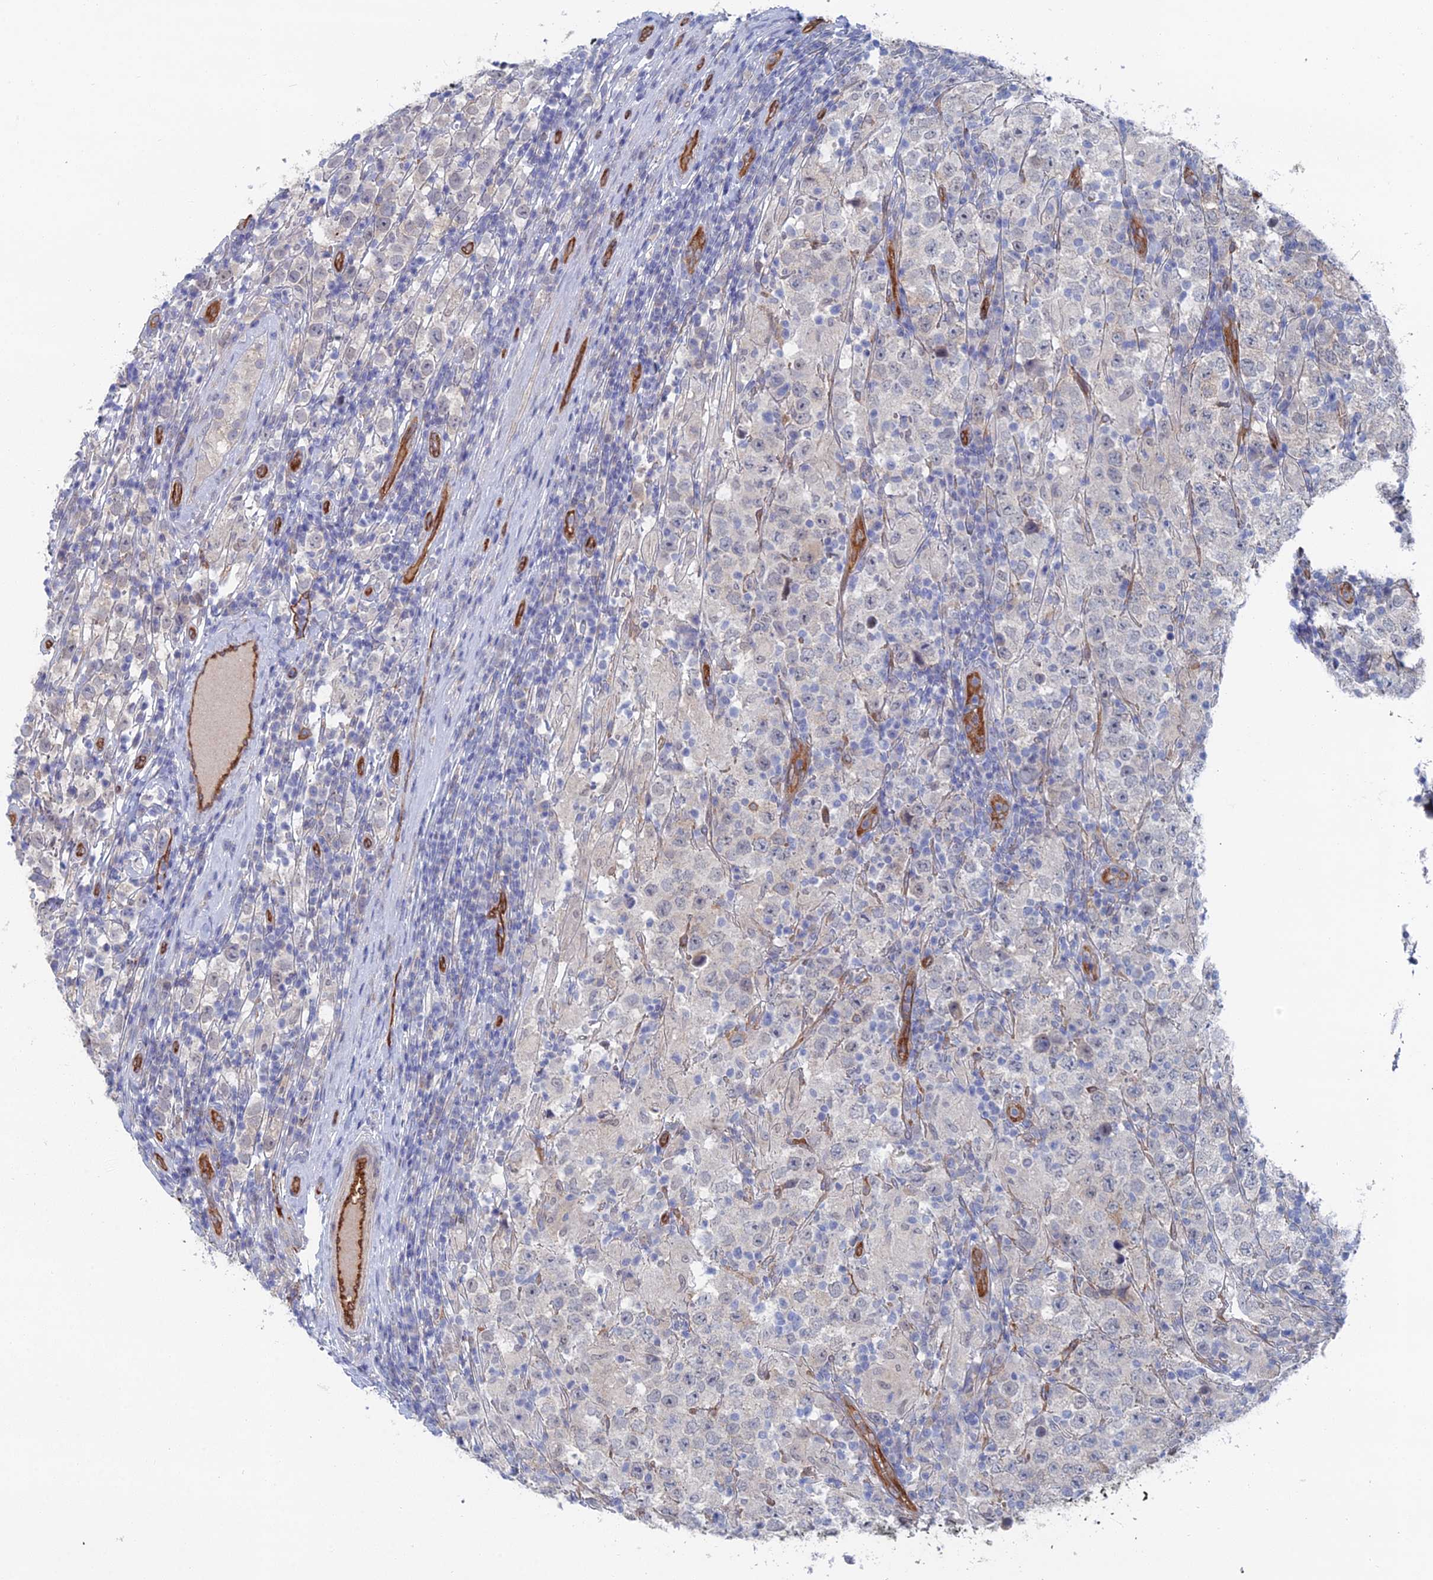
{"staining": {"intensity": "negative", "quantity": "none", "location": "none"}, "tissue": "testis cancer", "cell_type": "Tumor cells", "image_type": "cancer", "snomed": [{"axis": "morphology", "description": "Normal tissue, NOS"}, {"axis": "morphology", "description": "Urothelial carcinoma, High grade"}, {"axis": "morphology", "description": "Seminoma, NOS"}, {"axis": "morphology", "description": "Carcinoma, Embryonal, NOS"}, {"axis": "topography", "description": "Urinary bladder"}, {"axis": "topography", "description": "Testis"}], "caption": "This is an immunohistochemistry photomicrograph of testis cancer. There is no staining in tumor cells.", "gene": "ARAP3", "patient": {"sex": "male", "age": 41}}